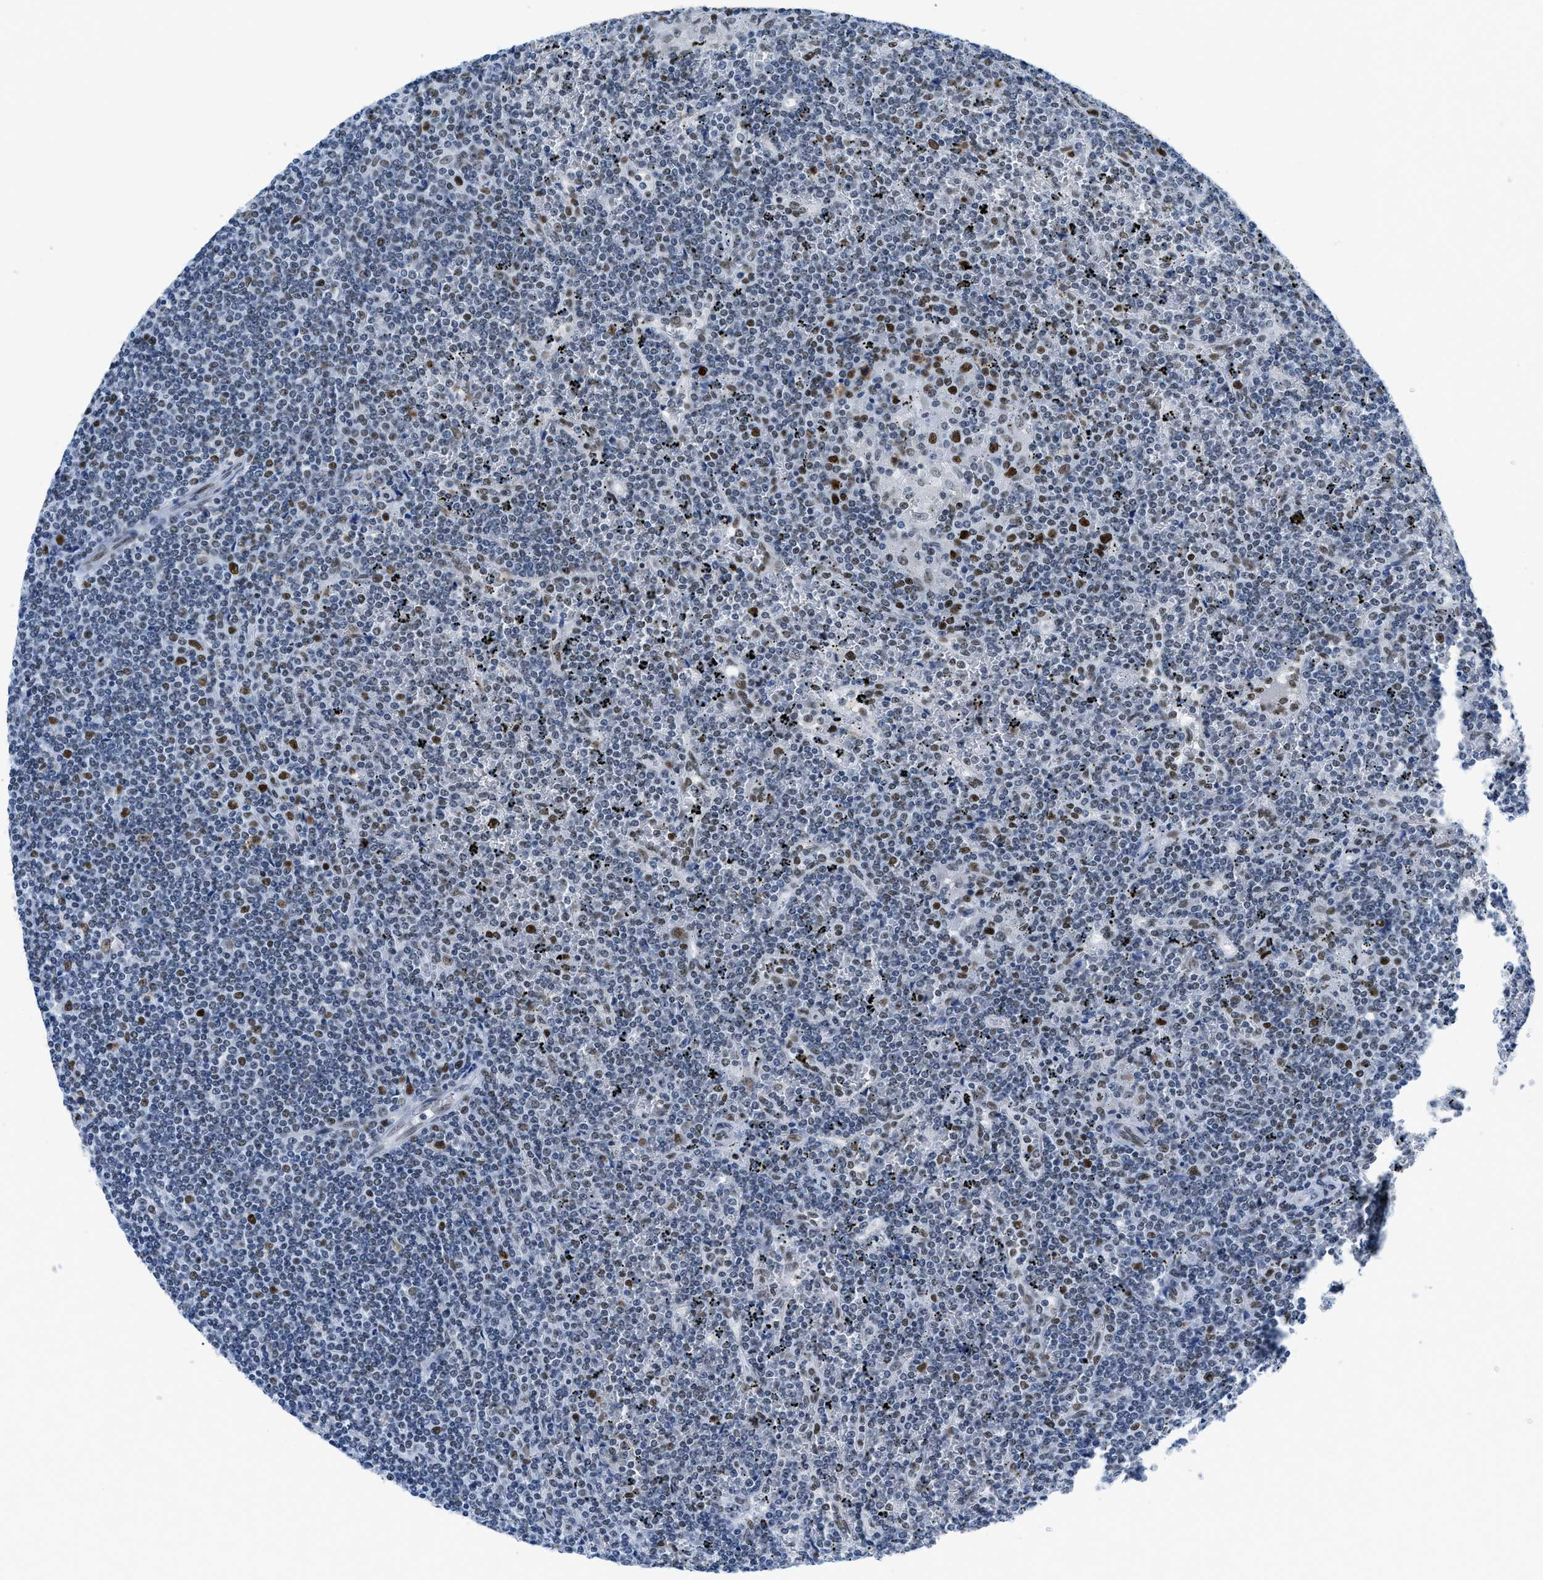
{"staining": {"intensity": "negative", "quantity": "none", "location": "none"}, "tissue": "lymphoma", "cell_type": "Tumor cells", "image_type": "cancer", "snomed": [{"axis": "morphology", "description": "Malignant lymphoma, non-Hodgkin's type, Low grade"}, {"axis": "topography", "description": "Spleen"}], "caption": "A high-resolution micrograph shows immunohistochemistry (IHC) staining of low-grade malignant lymphoma, non-Hodgkin's type, which demonstrates no significant positivity in tumor cells. The staining was performed using DAB (3,3'-diaminobenzidine) to visualize the protein expression in brown, while the nuclei were stained in blue with hematoxylin (Magnification: 20x).", "gene": "SMARCAD1", "patient": {"sex": "female", "age": 19}}